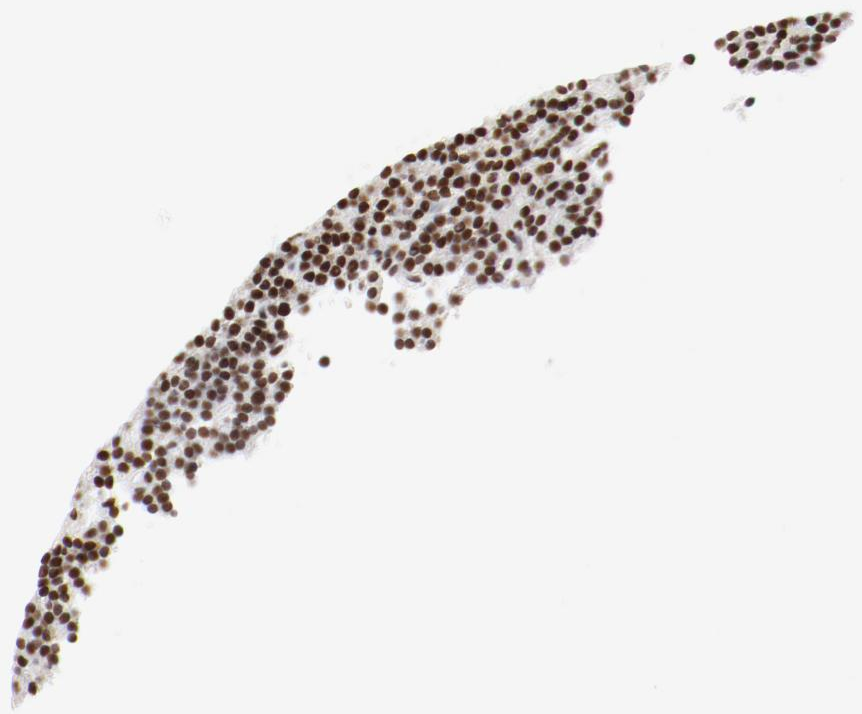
{"staining": {"intensity": "strong", "quantity": ">75%", "location": "nuclear"}, "tissue": "parathyroid gland", "cell_type": "Glandular cells", "image_type": "normal", "snomed": [{"axis": "morphology", "description": "Normal tissue, NOS"}, {"axis": "topography", "description": "Parathyroid gland"}], "caption": "Immunohistochemistry (IHC) histopathology image of benign parathyroid gland: parathyroid gland stained using IHC demonstrates high levels of strong protein expression localized specifically in the nuclear of glandular cells, appearing as a nuclear brown color.", "gene": "CTBP1", "patient": {"sex": "female", "age": 45}}